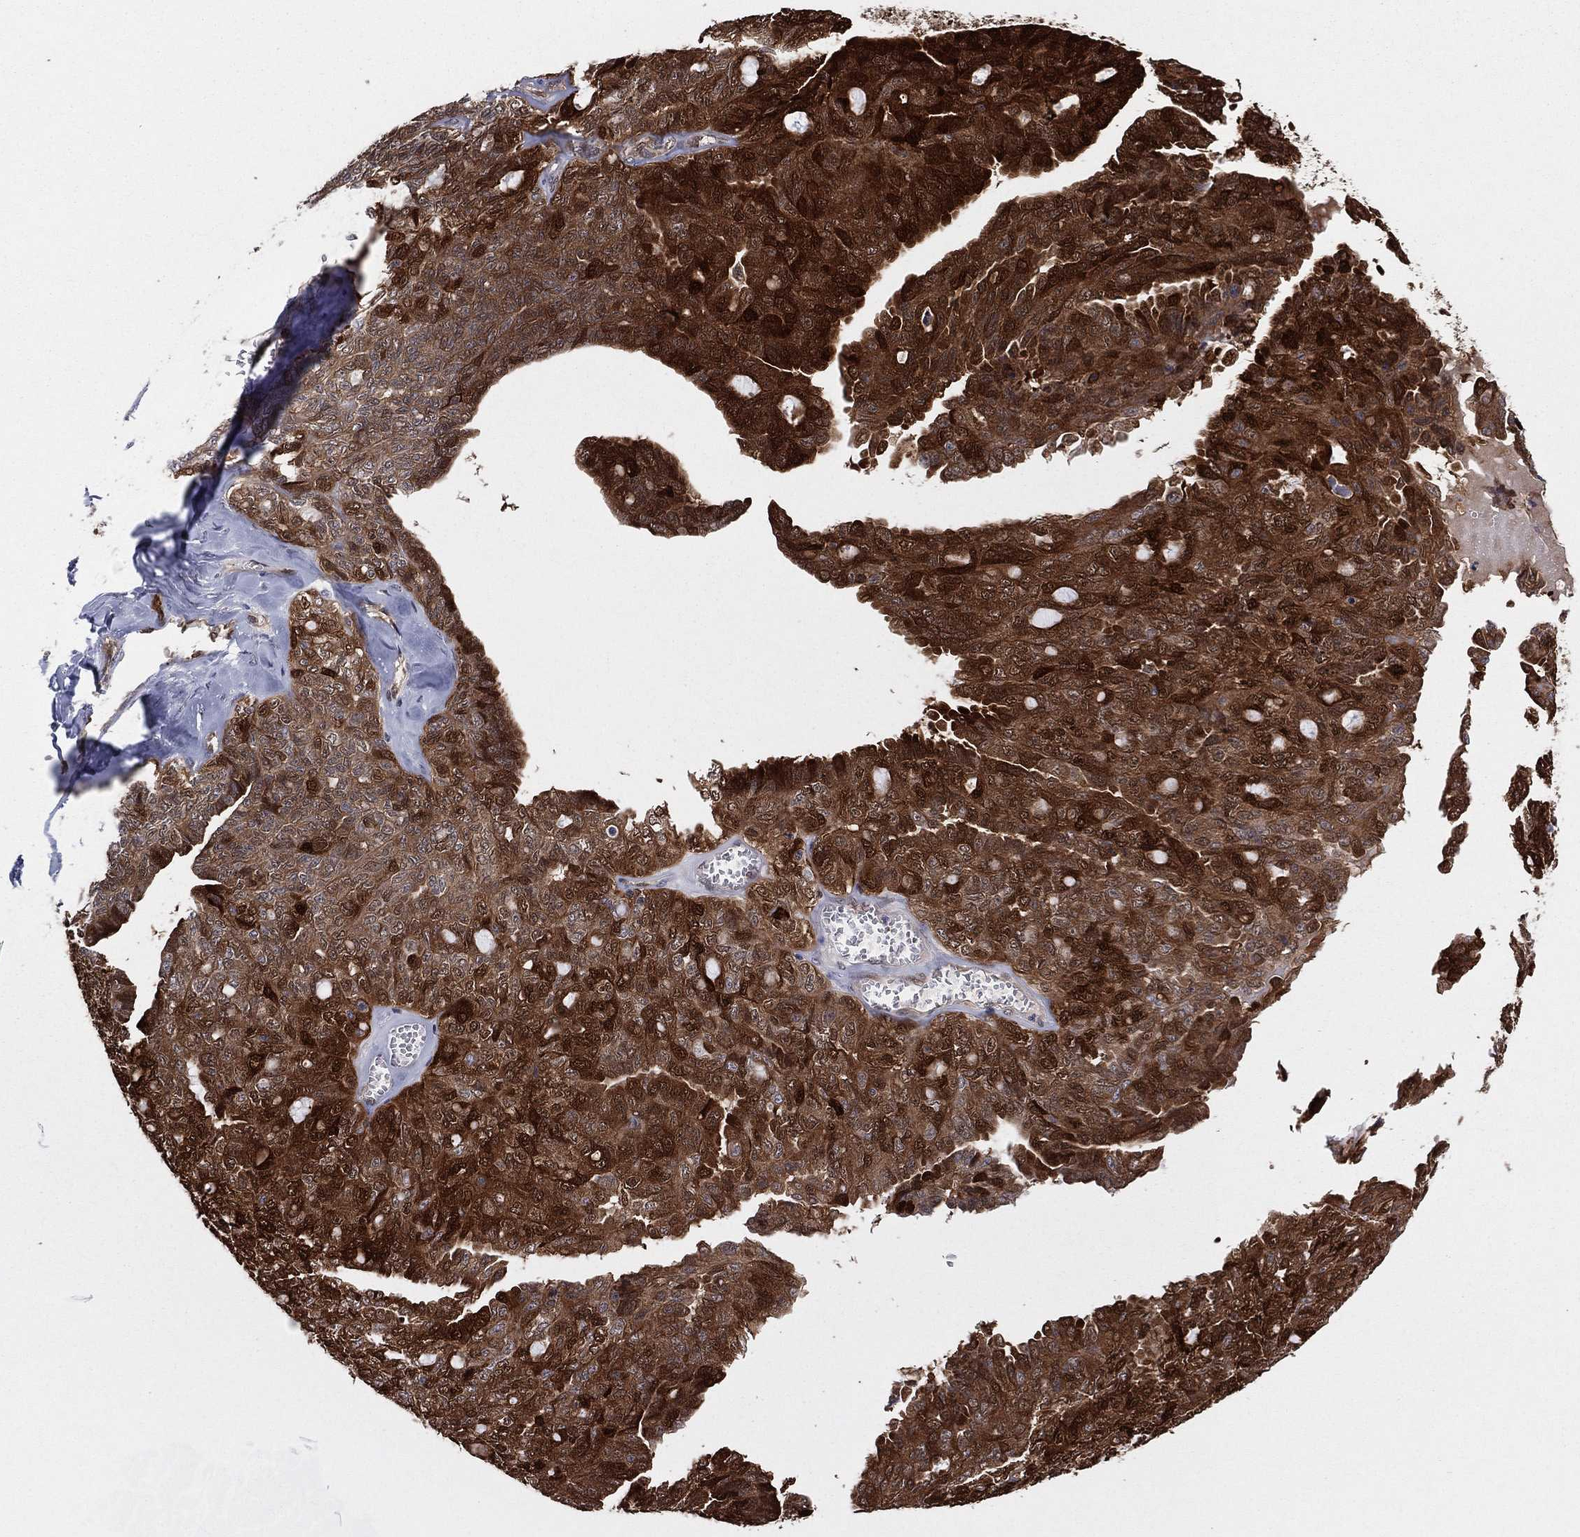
{"staining": {"intensity": "strong", "quantity": "25%-75%", "location": "cytoplasmic/membranous,nuclear"}, "tissue": "ovarian cancer", "cell_type": "Tumor cells", "image_type": "cancer", "snomed": [{"axis": "morphology", "description": "Cystadenocarcinoma, serous, NOS"}, {"axis": "topography", "description": "Ovary"}], "caption": "Immunohistochemical staining of human ovarian serous cystadenocarcinoma demonstrates strong cytoplasmic/membranous and nuclear protein expression in about 25%-75% of tumor cells.", "gene": "SNCG", "patient": {"sex": "female", "age": 71}}